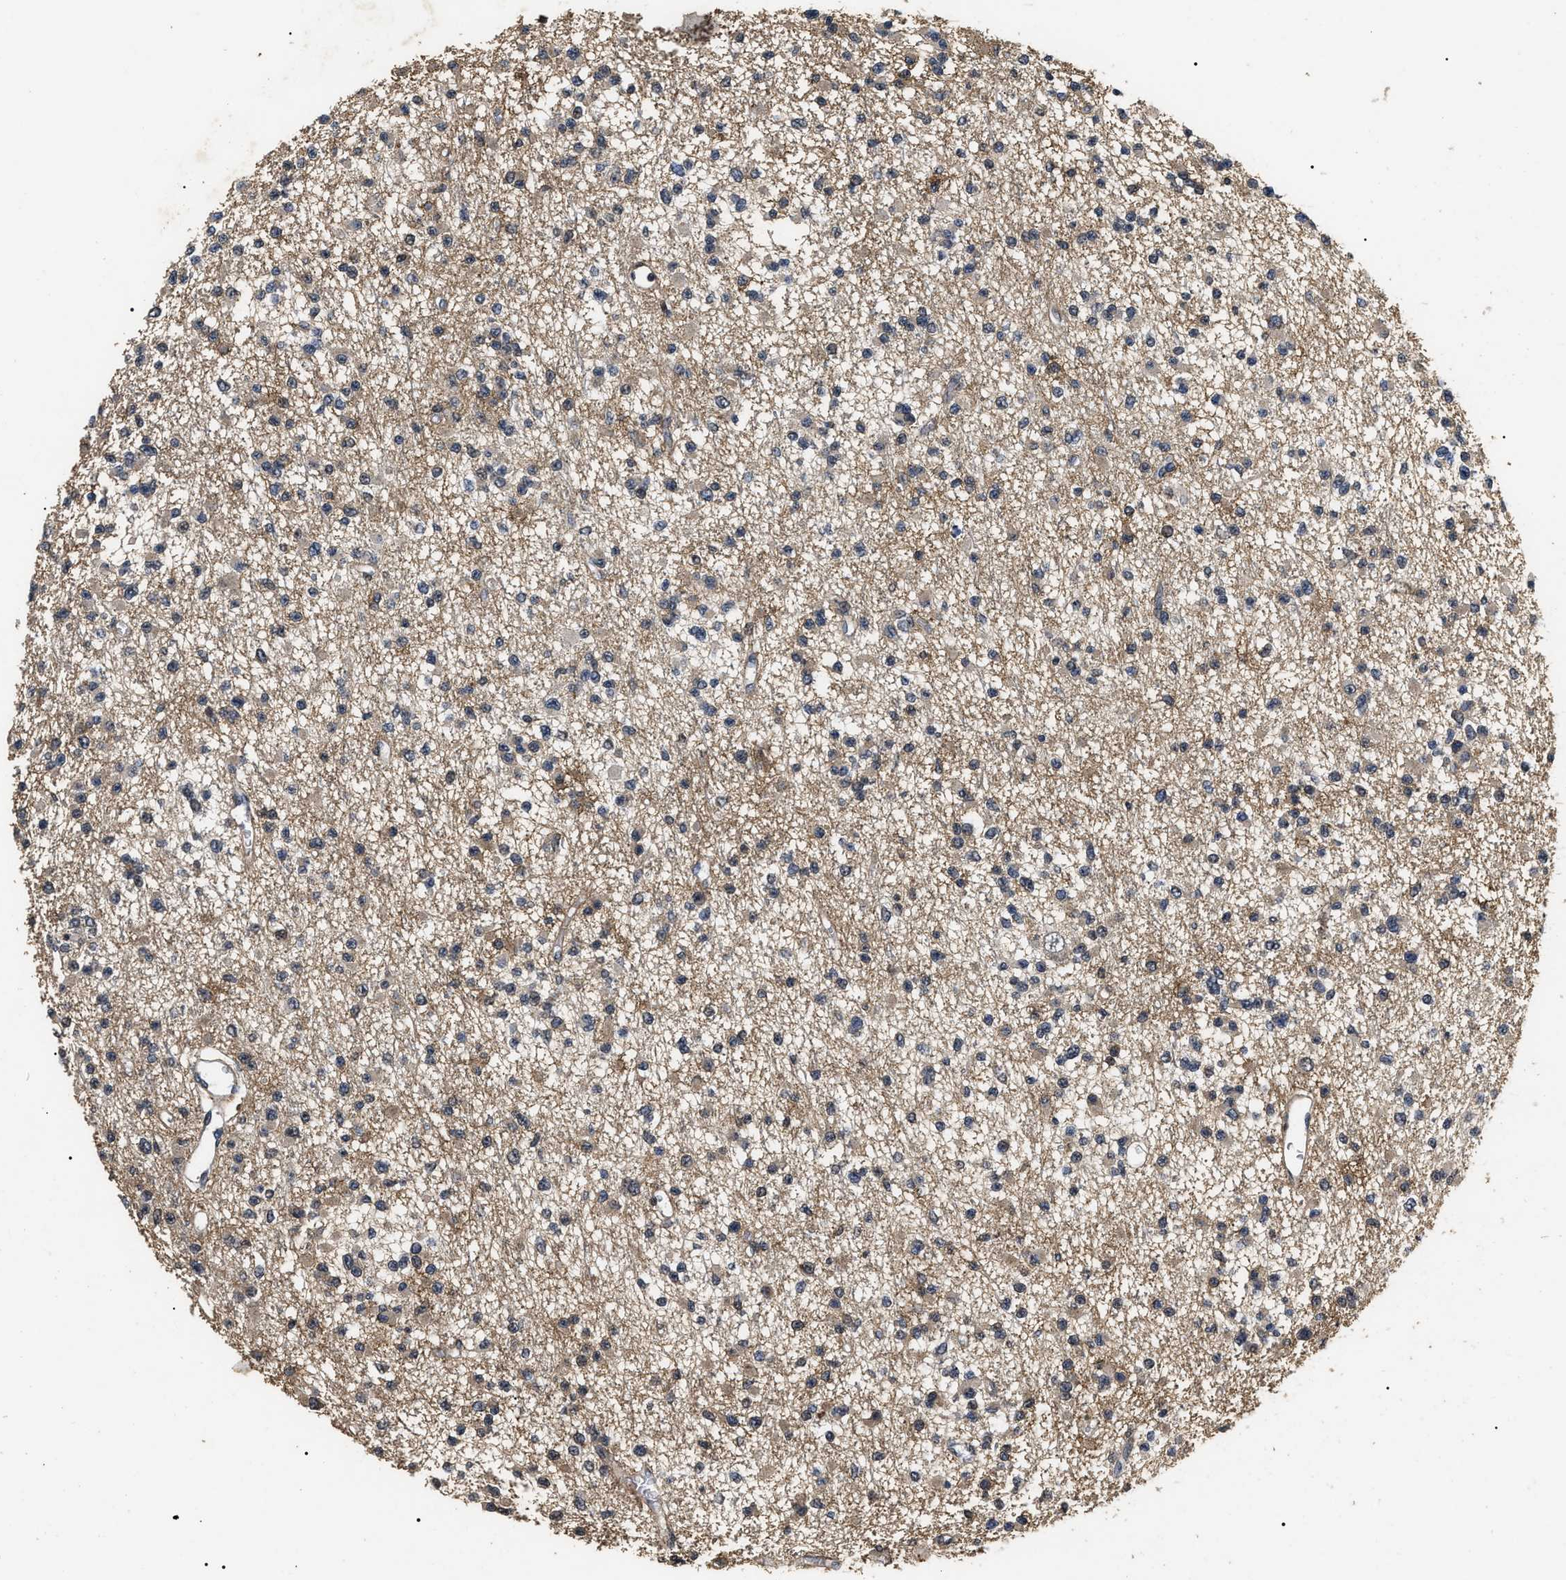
{"staining": {"intensity": "negative", "quantity": "none", "location": "none"}, "tissue": "glioma", "cell_type": "Tumor cells", "image_type": "cancer", "snomed": [{"axis": "morphology", "description": "Glioma, malignant, Low grade"}, {"axis": "topography", "description": "Brain"}], "caption": "This image is of malignant glioma (low-grade) stained with immunohistochemistry (IHC) to label a protein in brown with the nuclei are counter-stained blue. There is no staining in tumor cells.", "gene": "ANP32E", "patient": {"sex": "female", "age": 22}}